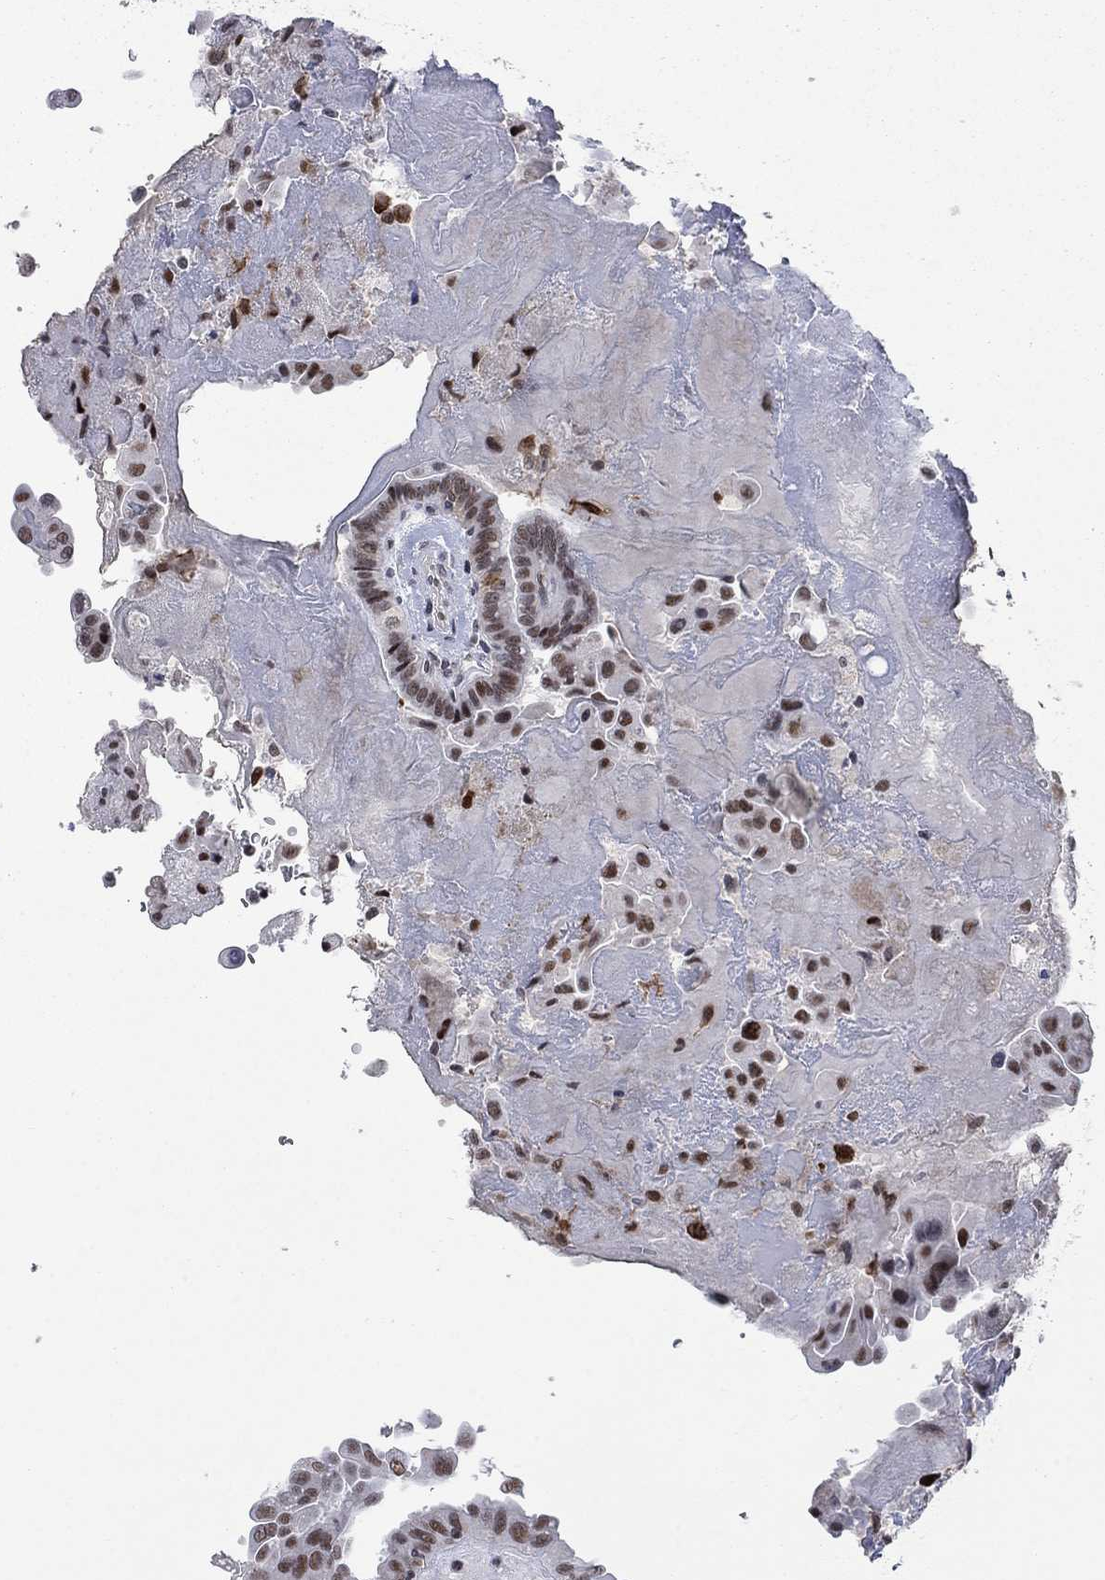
{"staining": {"intensity": "moderate", "quantity": ">75%", "location": "nuclear"}, "tissue": "thyroid cancer", "cell_type": "Tumor cells", "image_type": "cancer", "snomed": [{"axis": "morphology", "description": "Papillary adenocarcinoma, NOS"}, {"axis": "topography", "description": "Thyroid gland"}], "caption": "Thyroid papillary adenocarcinoma stained with a protein marker demonstrates moderate staining in tumor cells.", "gene": "HCFC1", "patient": {"sex": "female", "age": 37}}